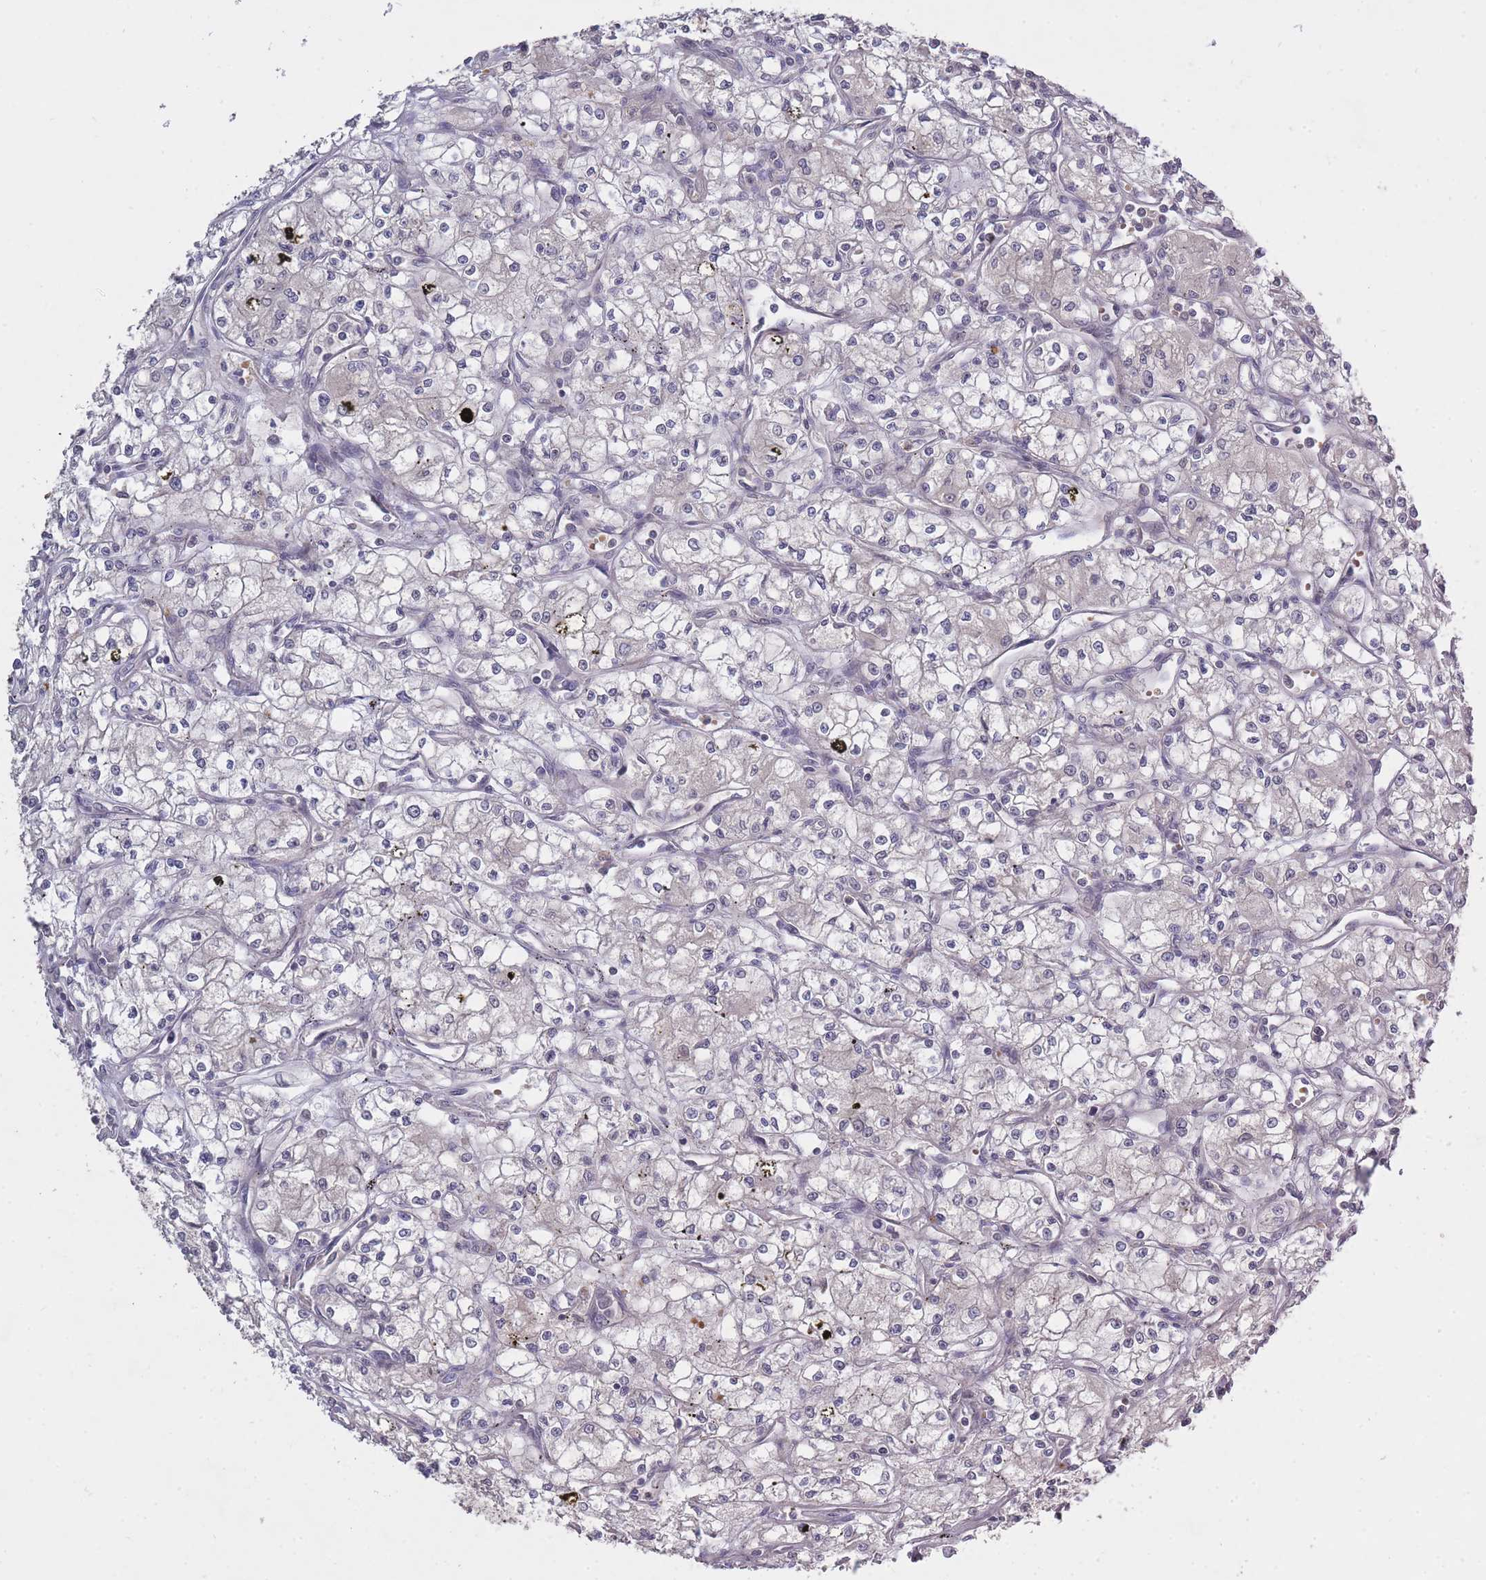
{"staining": {"intensity": "negative", "quantity": "none", "location": "none"}, "tissue": "renal cancer", "cell_type": "Tumor cells", "image_type": "cancer", "snomed": [{"axis": "morphology", "description": "Adenocarcinoma, NOS"}, {"axis": "topography", "description": "Kidney"}], "caption": "Protein analysis of adenocarcinoma (renal) demonstrates no significant positivity in tumor cells. (IHC, brightfield microscopy, high magnification).", "gene": "ADCYAP1R1", "patient": {"sex": "male", "age": 59}}